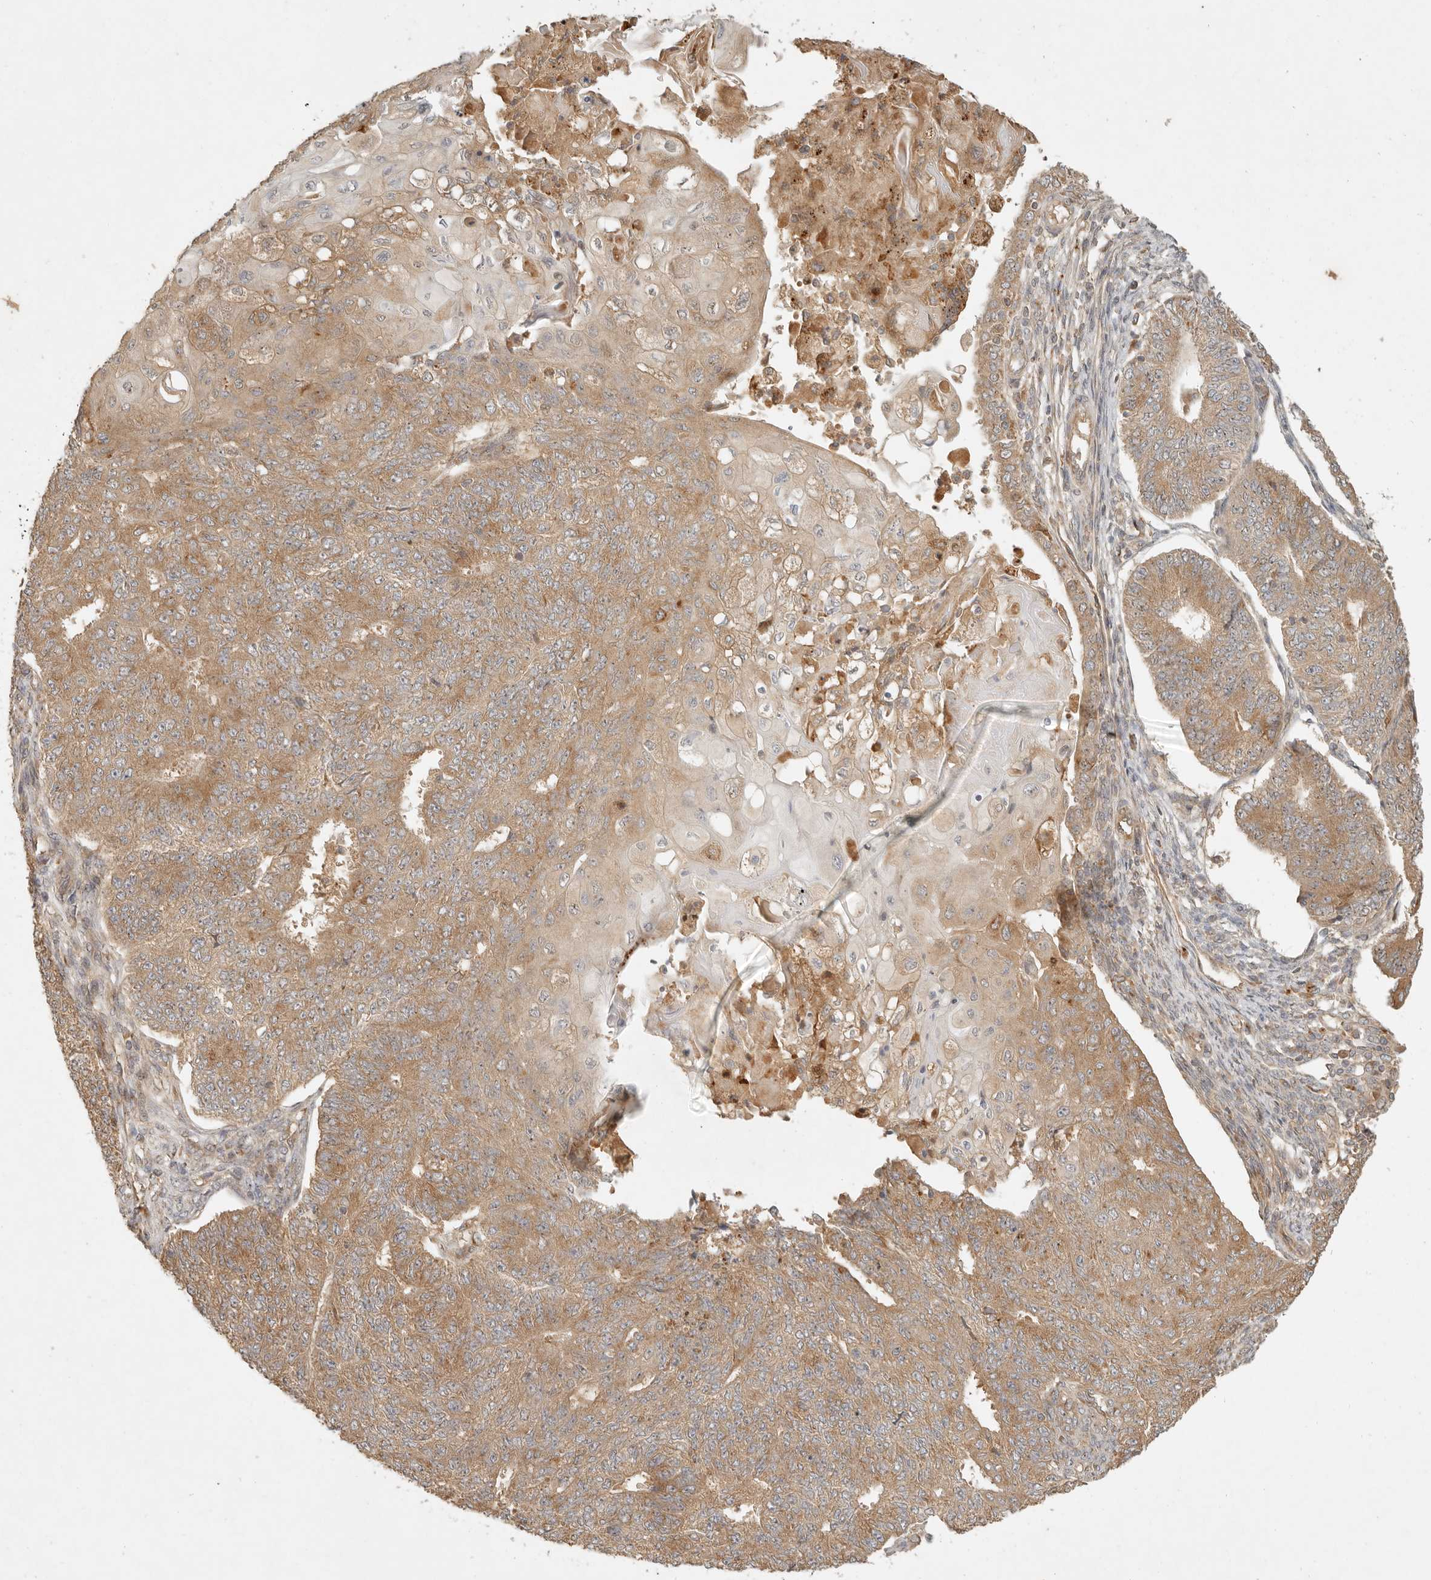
{"staining": {"intensity": "moderate", "quantity": ">75%", "location": "cytoplasmic/membranous"}, "tissue": "endometrial cancer", "cell_type": "Tumor cells", "image_type": "cancer", "snomed": [{"axis": "morphology", "description": "Adenocarcinoma, NOS"}, {"axis": "topography", "description": "Endometrium"}], "caption": "Tumor cells show moderate cytoplasmic/membranous positivity in approximately >75% of cells in endometrial cancer.", "gene": "ANKRD61", "patient": {"sex": "female", "age": 32}}